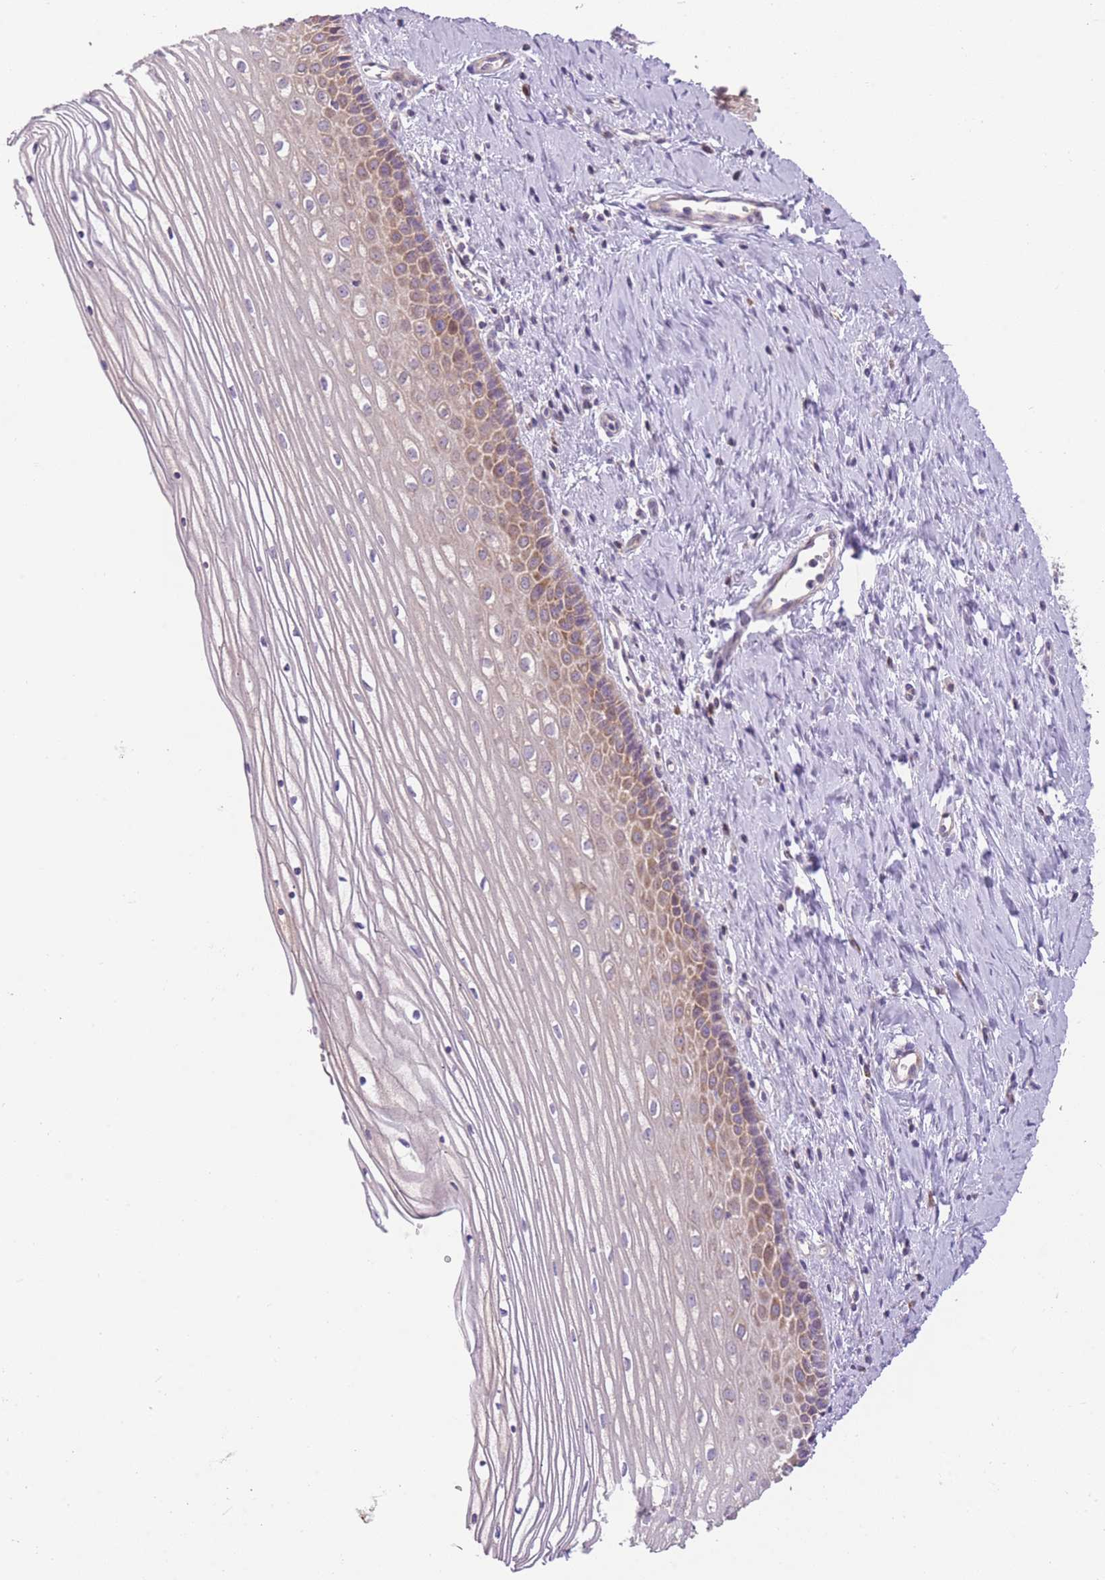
{"staining": {"intensity": "moderate", "quantity": "<25%", "location": "cytoplasmic/membranous"}, "tissue": "cervix", "cell_type": "Glandular cells", "image_type": "normal", "snomed": [{"axis": "morphology", "description": "Normal tissue, NOS"}, {"axis": "topography", "description": "Cervix"}], "caption": "Immunohistochemistry (IHC) histopathology image of benign cervix: cervix stained using immunohistochemistry demonstrates low levels of moderate protein expression localized specifically in the cytoplasmic/membranous of glandular cells, appearing as a cytoplasmic/membranous brown color.", "gene": "BOLA2B", "patient": {"sex": "female", "age": 47}}